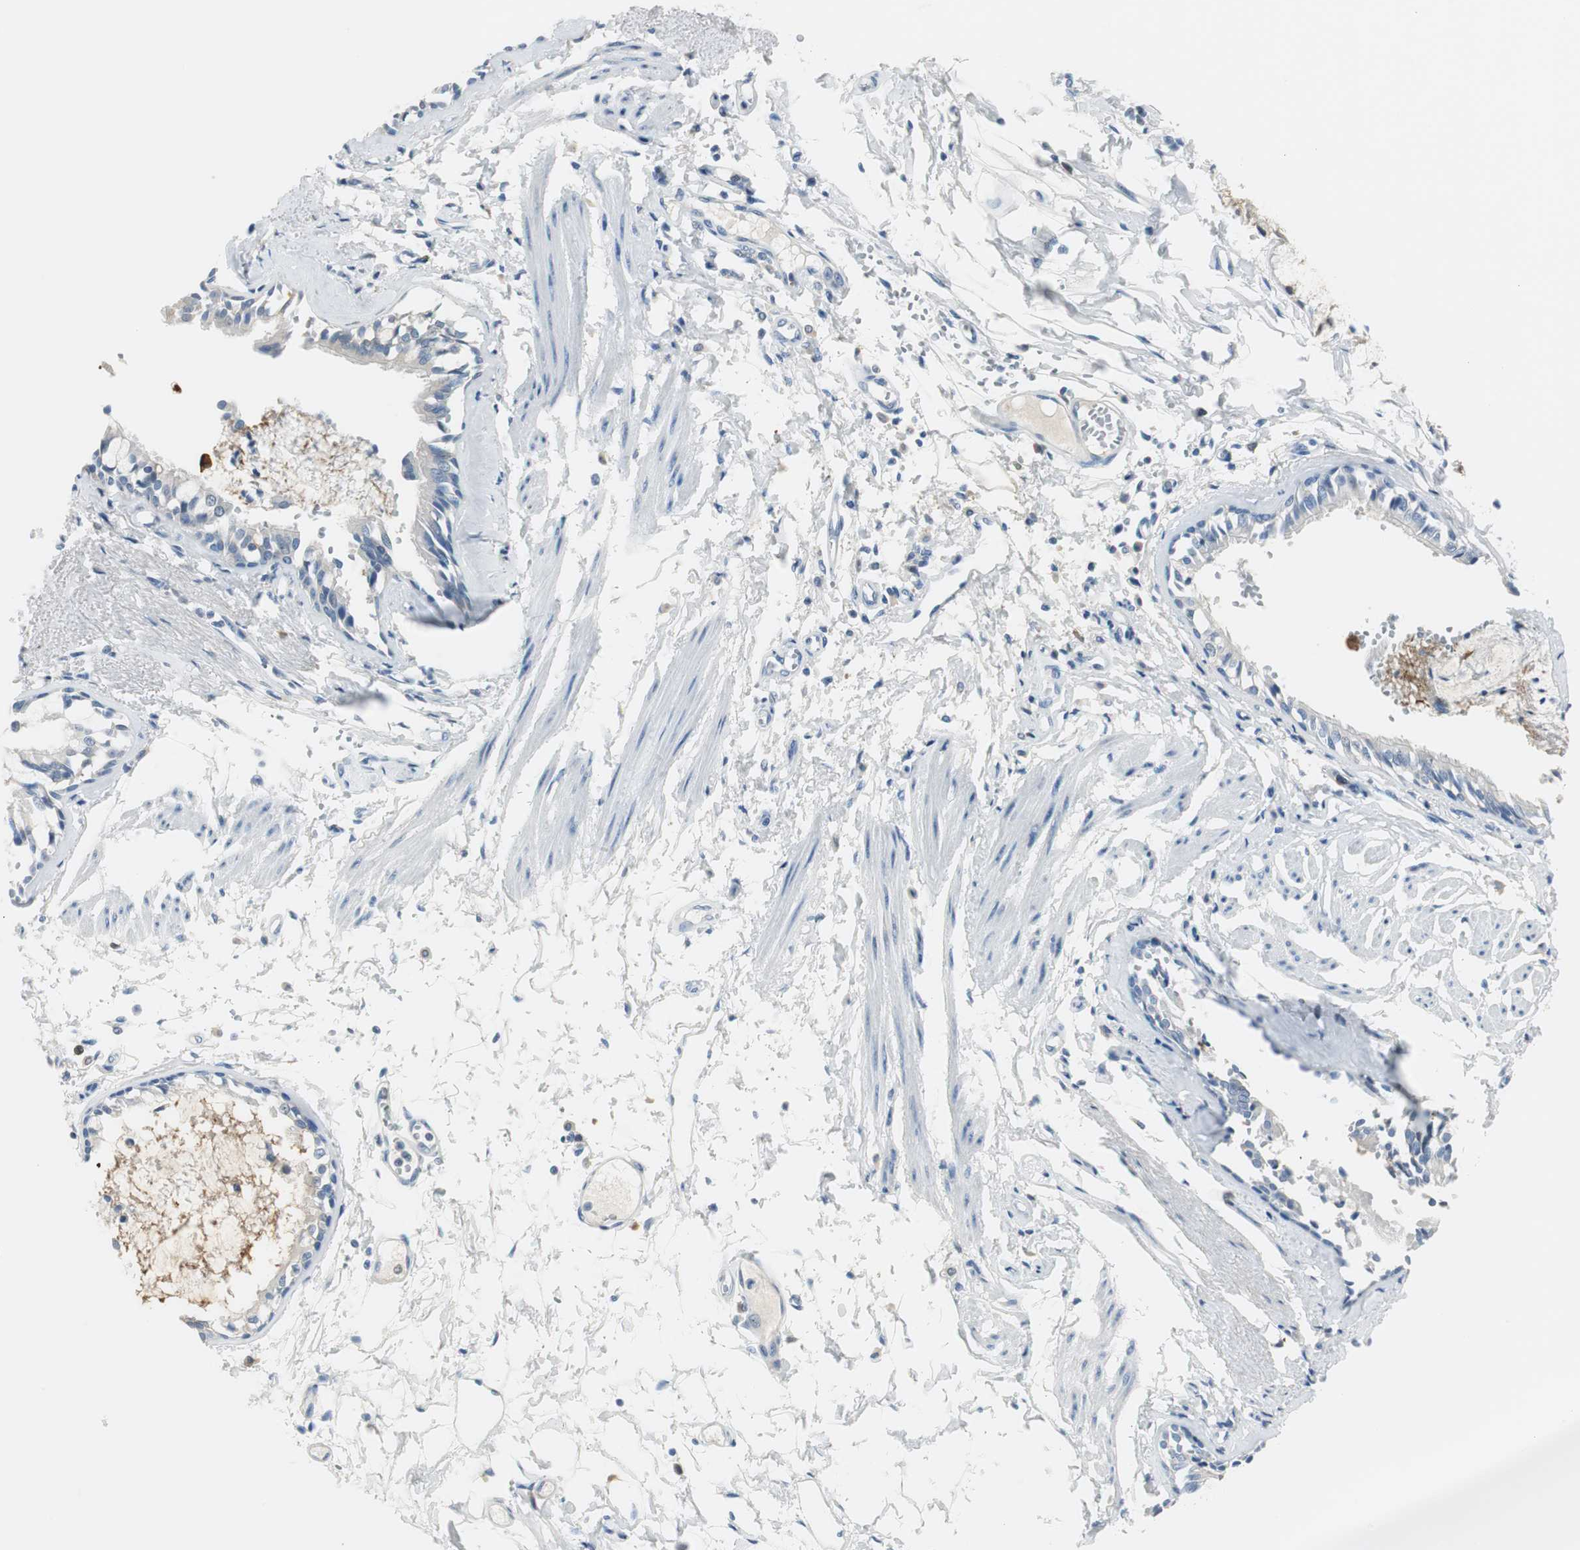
{"staining": {"intensity": "negative", "quantity": "none", "location": "none"}, "tissue": "bronchus", "cell_type": "Respiratory epithelial cells", "image_type": "normal", "snomed": [{"axis": "morphology", "description": "Normal tissue, NOS"}, {"axis": "topography", "description": "Bronchus"}, {"axis": "topography", "description": "Lung"}], "caption": "Photomicrograph shows no protein staining in respiratory epithelial cells of unremarkable bronchus. (Brightfield microscopy of DAB (3,3'-diaminobenzidine) immunohistochemistry (IHC) at high magnification).", "gene": "FBP1", "patient": {"sex": "female", "age": 56}}